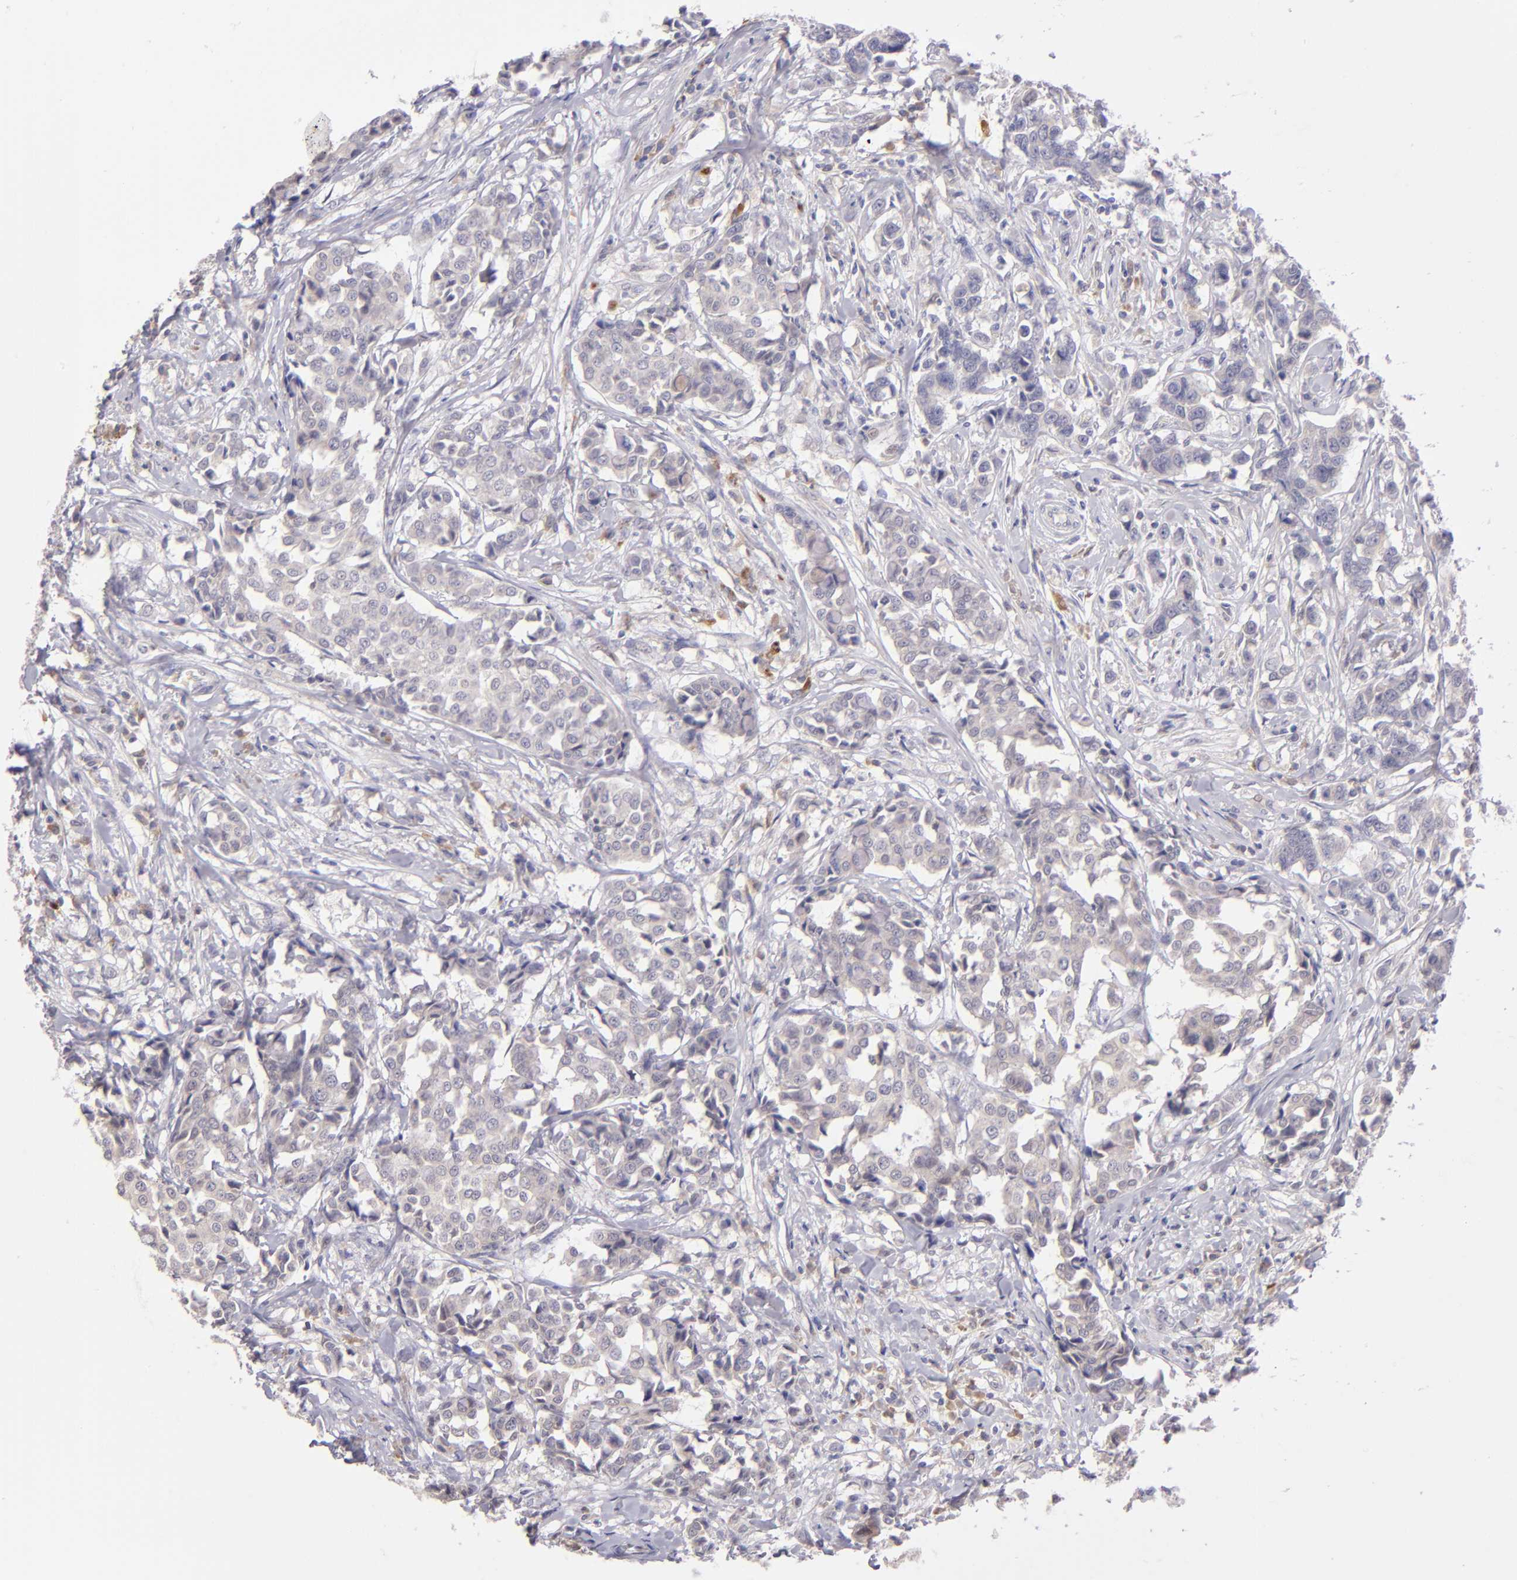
{"staining": {"intensity": "weak", "quantity": "<25%", "location": "cytoplasmic/membranous"}, "tissue": "breast cancer", "cell_type": "Tumor cells", "image_type": "cancer", "snomed": [{"axis": "morphology", "description": "Duct carcinoma"}, {"axis": "topography", "description": "Breast"}], "caption": "A high-resolution photomicrograph shows IHC staining of intraductal carcinoma (breast), which displays no significant expression in tumor cells.", "gene": "TRAF3", "patient": {"sex": "female", "age": 27}}